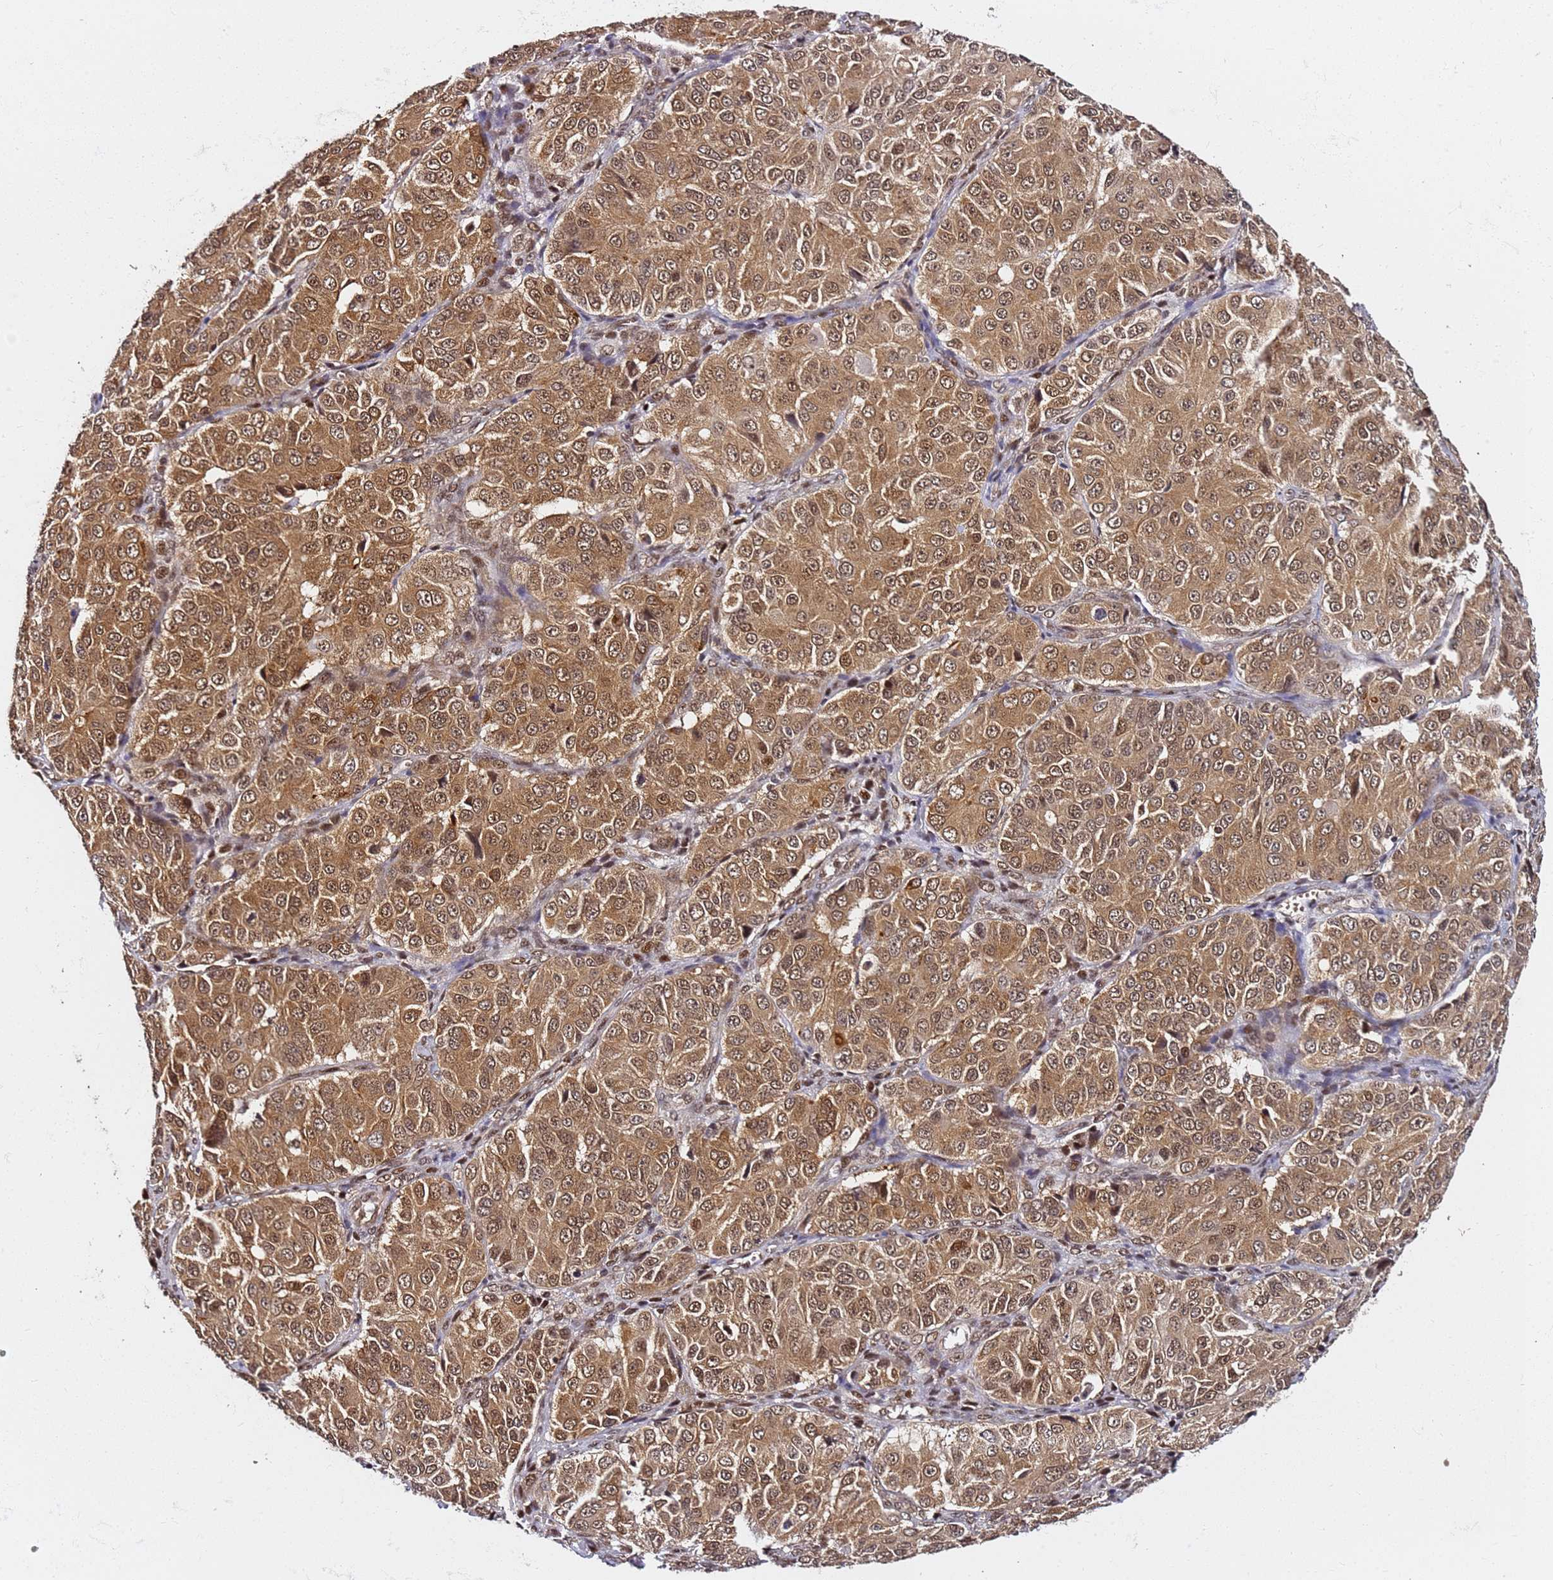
{"staining": {"intensity": "moderate", "quantity": ">75%", "location": "cytoplasmic/membranous,nuclear"}, "tissue": "ovarian cancer", "cell_type": "Tumor cells", "image_type": "cancer", "snomed": [{"axis": "morphology", "description": "Carcinoma, endometroid"}, {"axis": "topography", "description": "Ovary"}], "caption": "A photomicrograph of human ovarian cancer (endometroid carcinoma) stained for a protein displays moderate cytoplasmic/membranous and nuclear brown staining in tumor cells. (IHC, brightfield microscopy, high magnification).", "gene": "RGS18", "patient": {"sex": "female", "age": 51}}